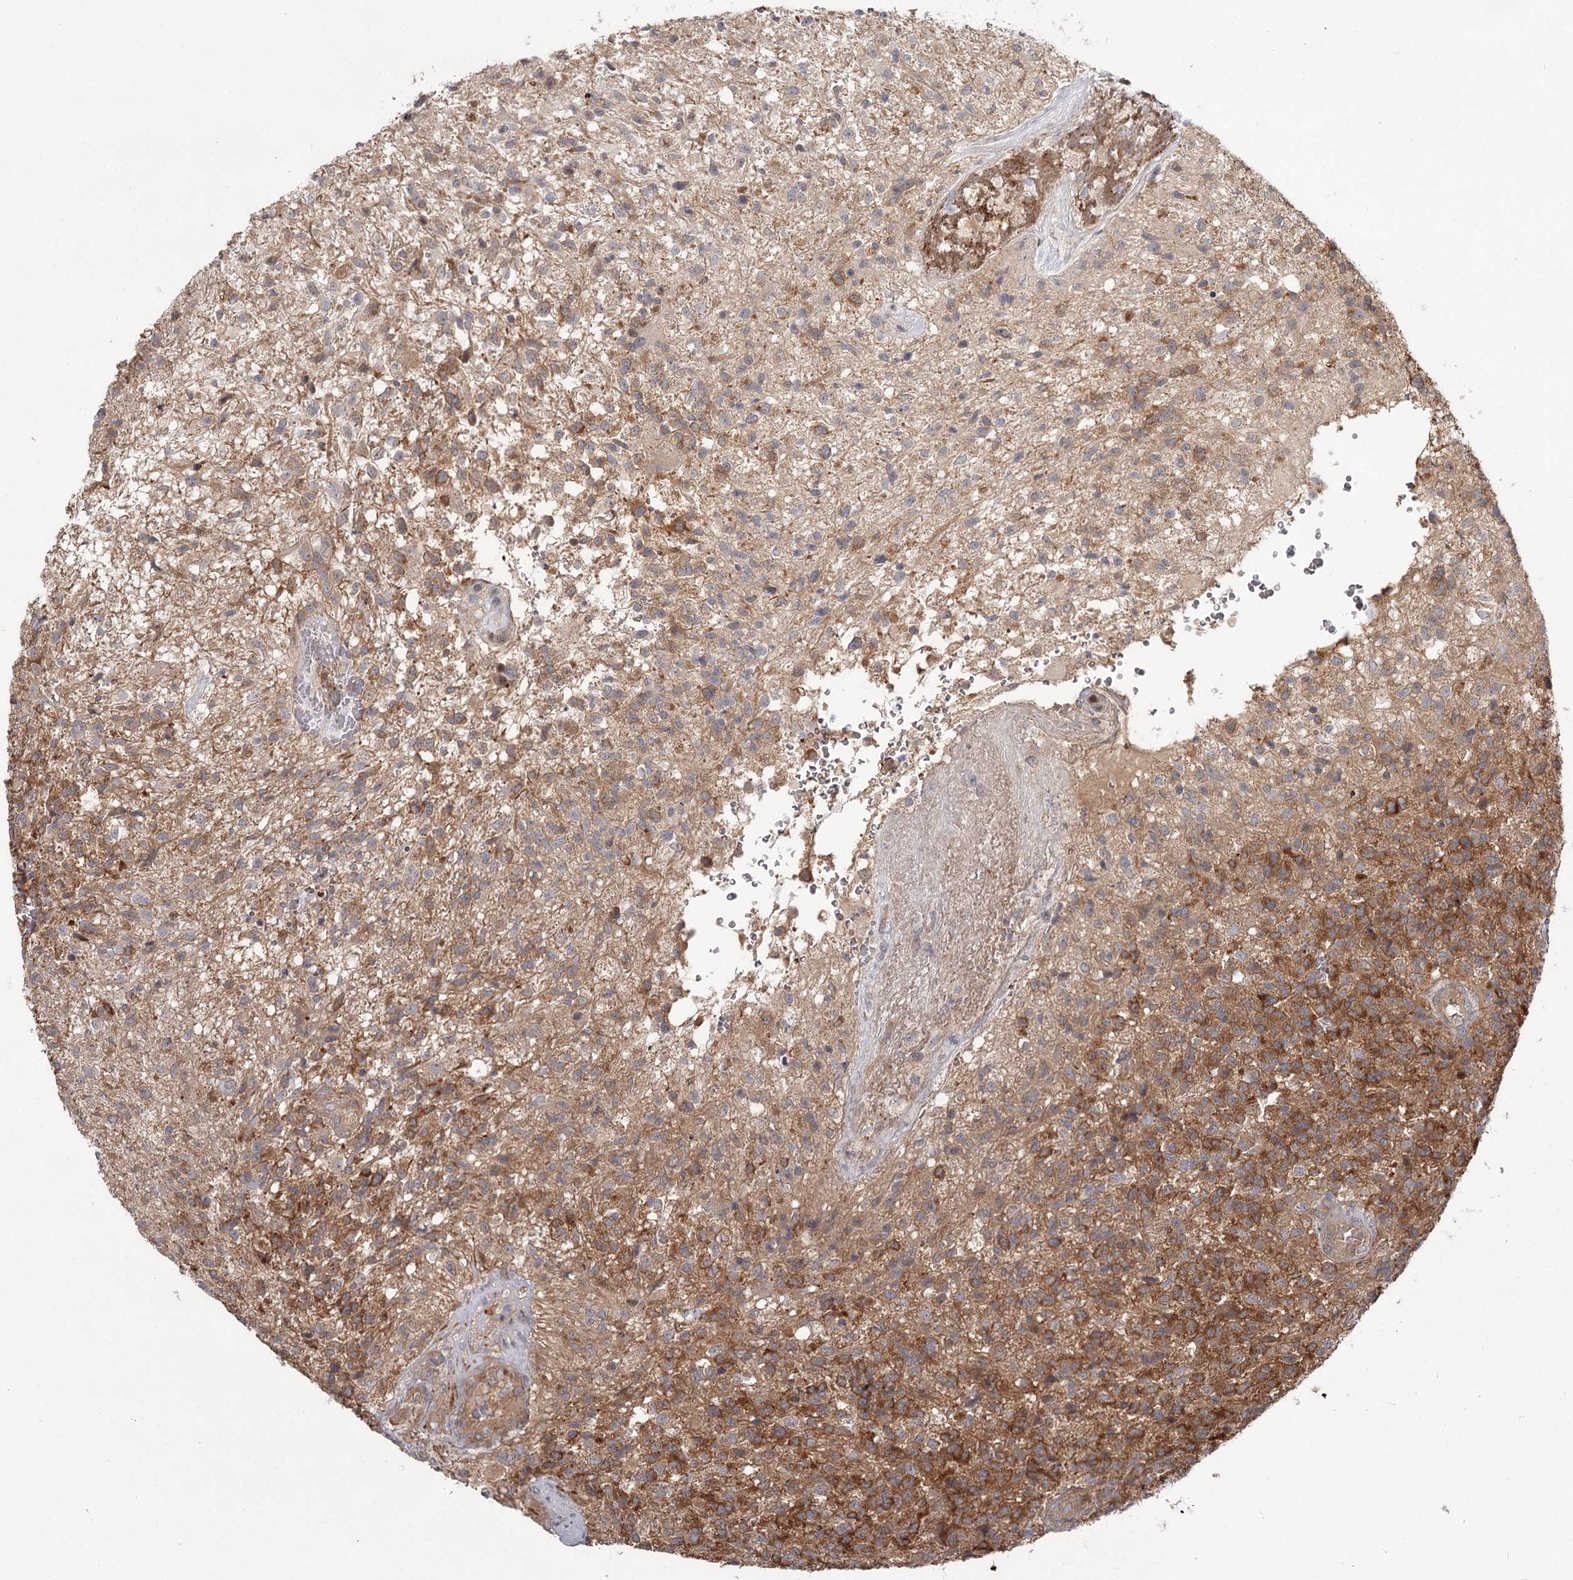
{"staining": {"intensity": "moderate", "quantity": "25%-75%", "location": "cytoplasmic/membranous"}, "tissue": "glioma", "cell_type": "Tumor cells", "image_type": "cancer", "snomed": [{"axis": "morphology", "description": "Glioma, malignant, High grade"}, {"axis": "topography", "description": "Brain"}], "caption": "DAB (3,3'-diaminobenzidine) immunohistochemical staining of human glioma demonstrates moderate cytoplasmic/membranous protein staining in about 25%-75% of tumor cells. The staining was performed using DAB, with brown indicating positive protein expression. Nuclei are stained blue with hematoxylin.", "gene": "CCNG2", "patient": {"sex": "male", "age": 56}}